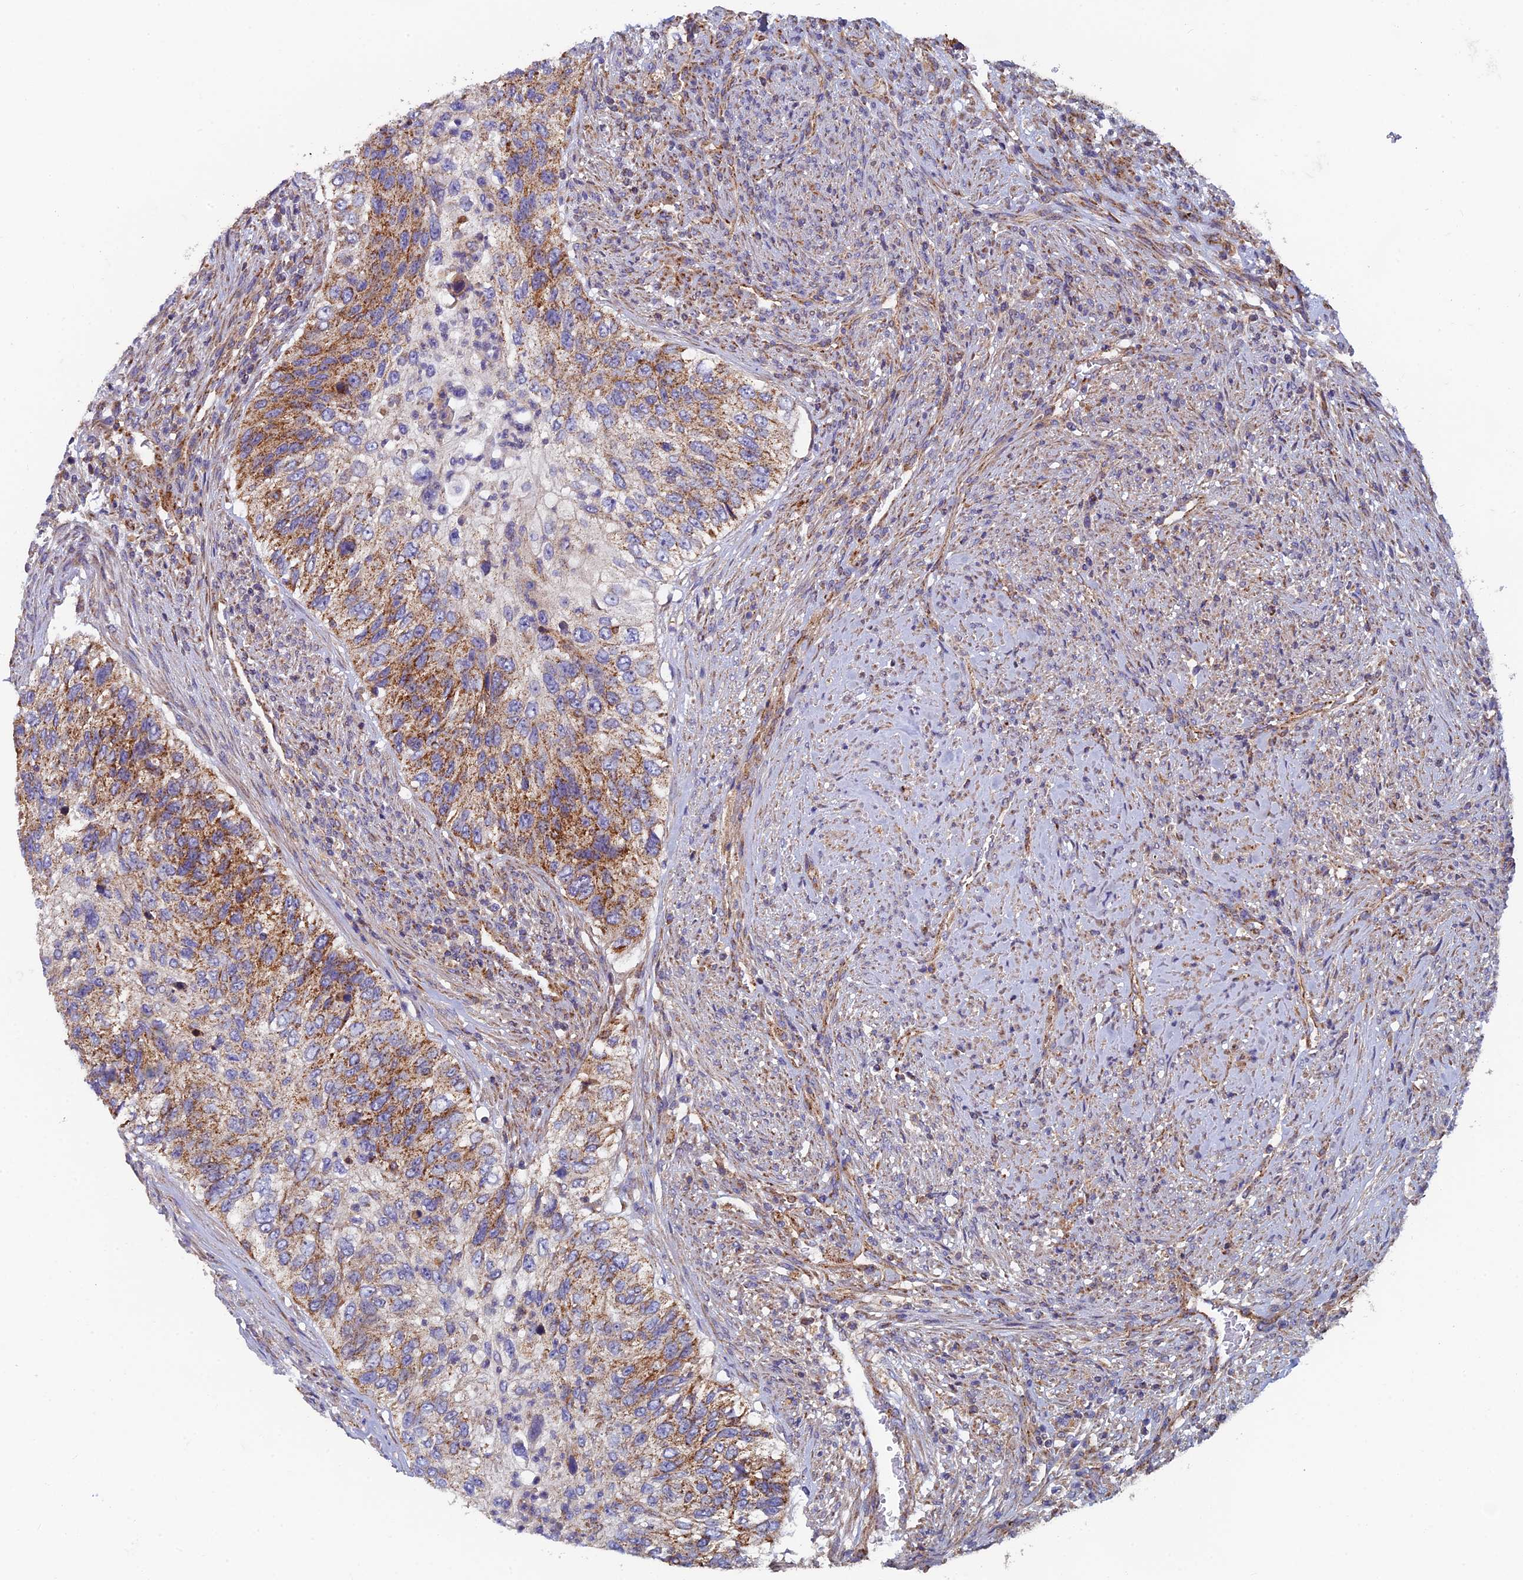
{"staining": {"intensity": "moderate", "quantity": ">75%", "location": "cytoplasmic/membranous"}, "tissue": "urothelial cancer", "cell_type": "Tumor cells", "image_type": "cancer", "snomed": [{"axis": "morphology", "description": "Urothelial carcinoma, High grade"}, {"axis": "topography", "description": "Urinary bladder"}], "caption": "Human urothelial cancer stained for a protein (brown) exhibits moderate cytoplasmic/membranous positive positivity in about >75% of tumor cells.", "gene": "MRPS9", "patient": {"sex": "female", "age": 60}}